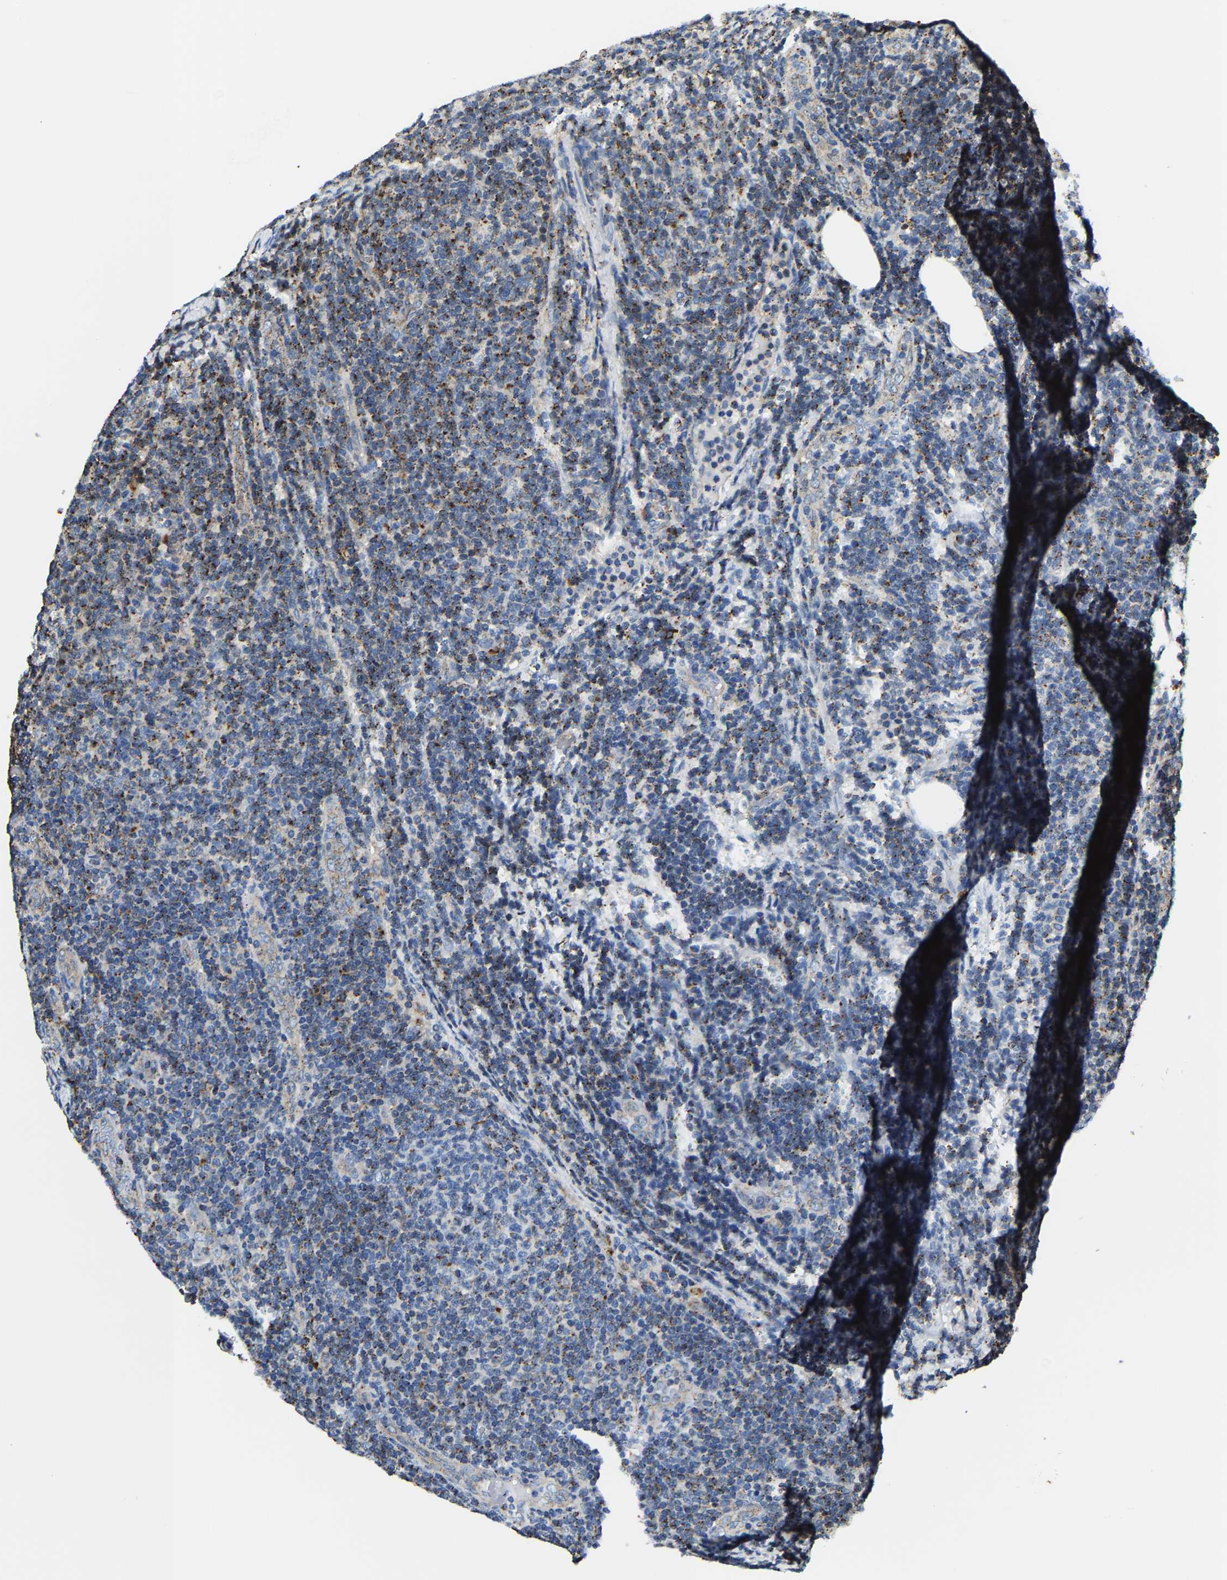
{"staining": {"intensity": "moderate", "quantity": ">75%", "location": "cytoplasmic/membranous"}, "tissue": "lymphoma", "cell_type": "Tumor cells", "image_type": "cancer", "snomed": [{"axis": "morphology", "description": "Malignant lymphoma, non-Hodgkin's type, Low grade"}, {"axis": "topography", "description": "Lymph node"}], "caption": "Lymphoma stained with DAB immunohistochemistry displays medium levels of moderate cytoplasmic/membranous positivity in about >75% of tumor cells. (IHC, brightfield microscopy, high magnification).", "gene": "DPP7", "patient": {"sex": "male", "age": 66}}